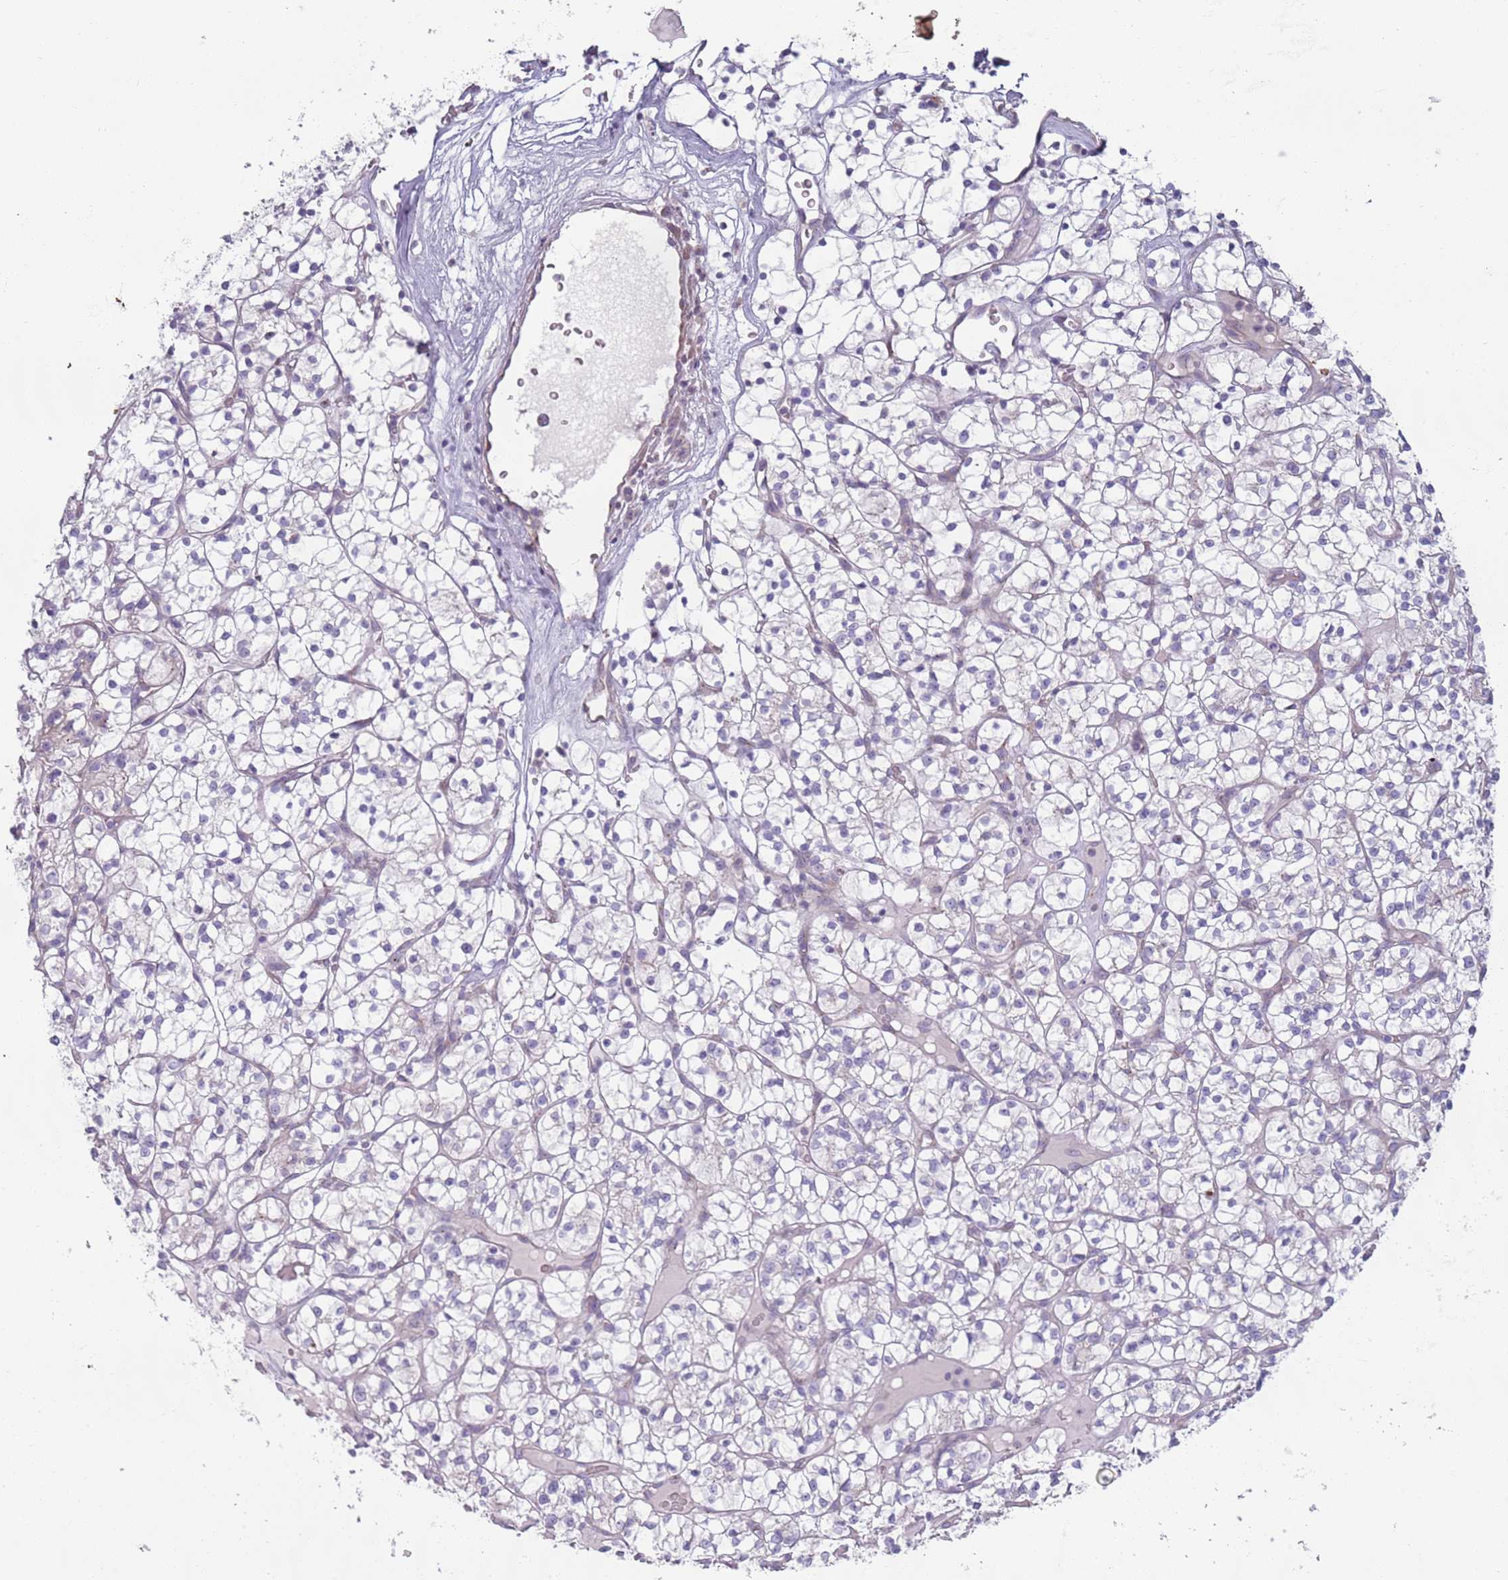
{"staining": {"intensity": "negative", "quantity": "none", "location": "none"}, "tissue": "renal cancer", "cell_type": "Tumor cells", "image_type": "cancer", "snomed": [{"axis": "morphology", "description": "Adenocarcinoma, NOS"}, {"axis": "topography", "description": "Kidney"}], "caption": "There is no significant expression in tumor cells of renal cancer (adenocarcinoma).", "gene": "LTB", "patient": {"sex": "female", "age": 64}}